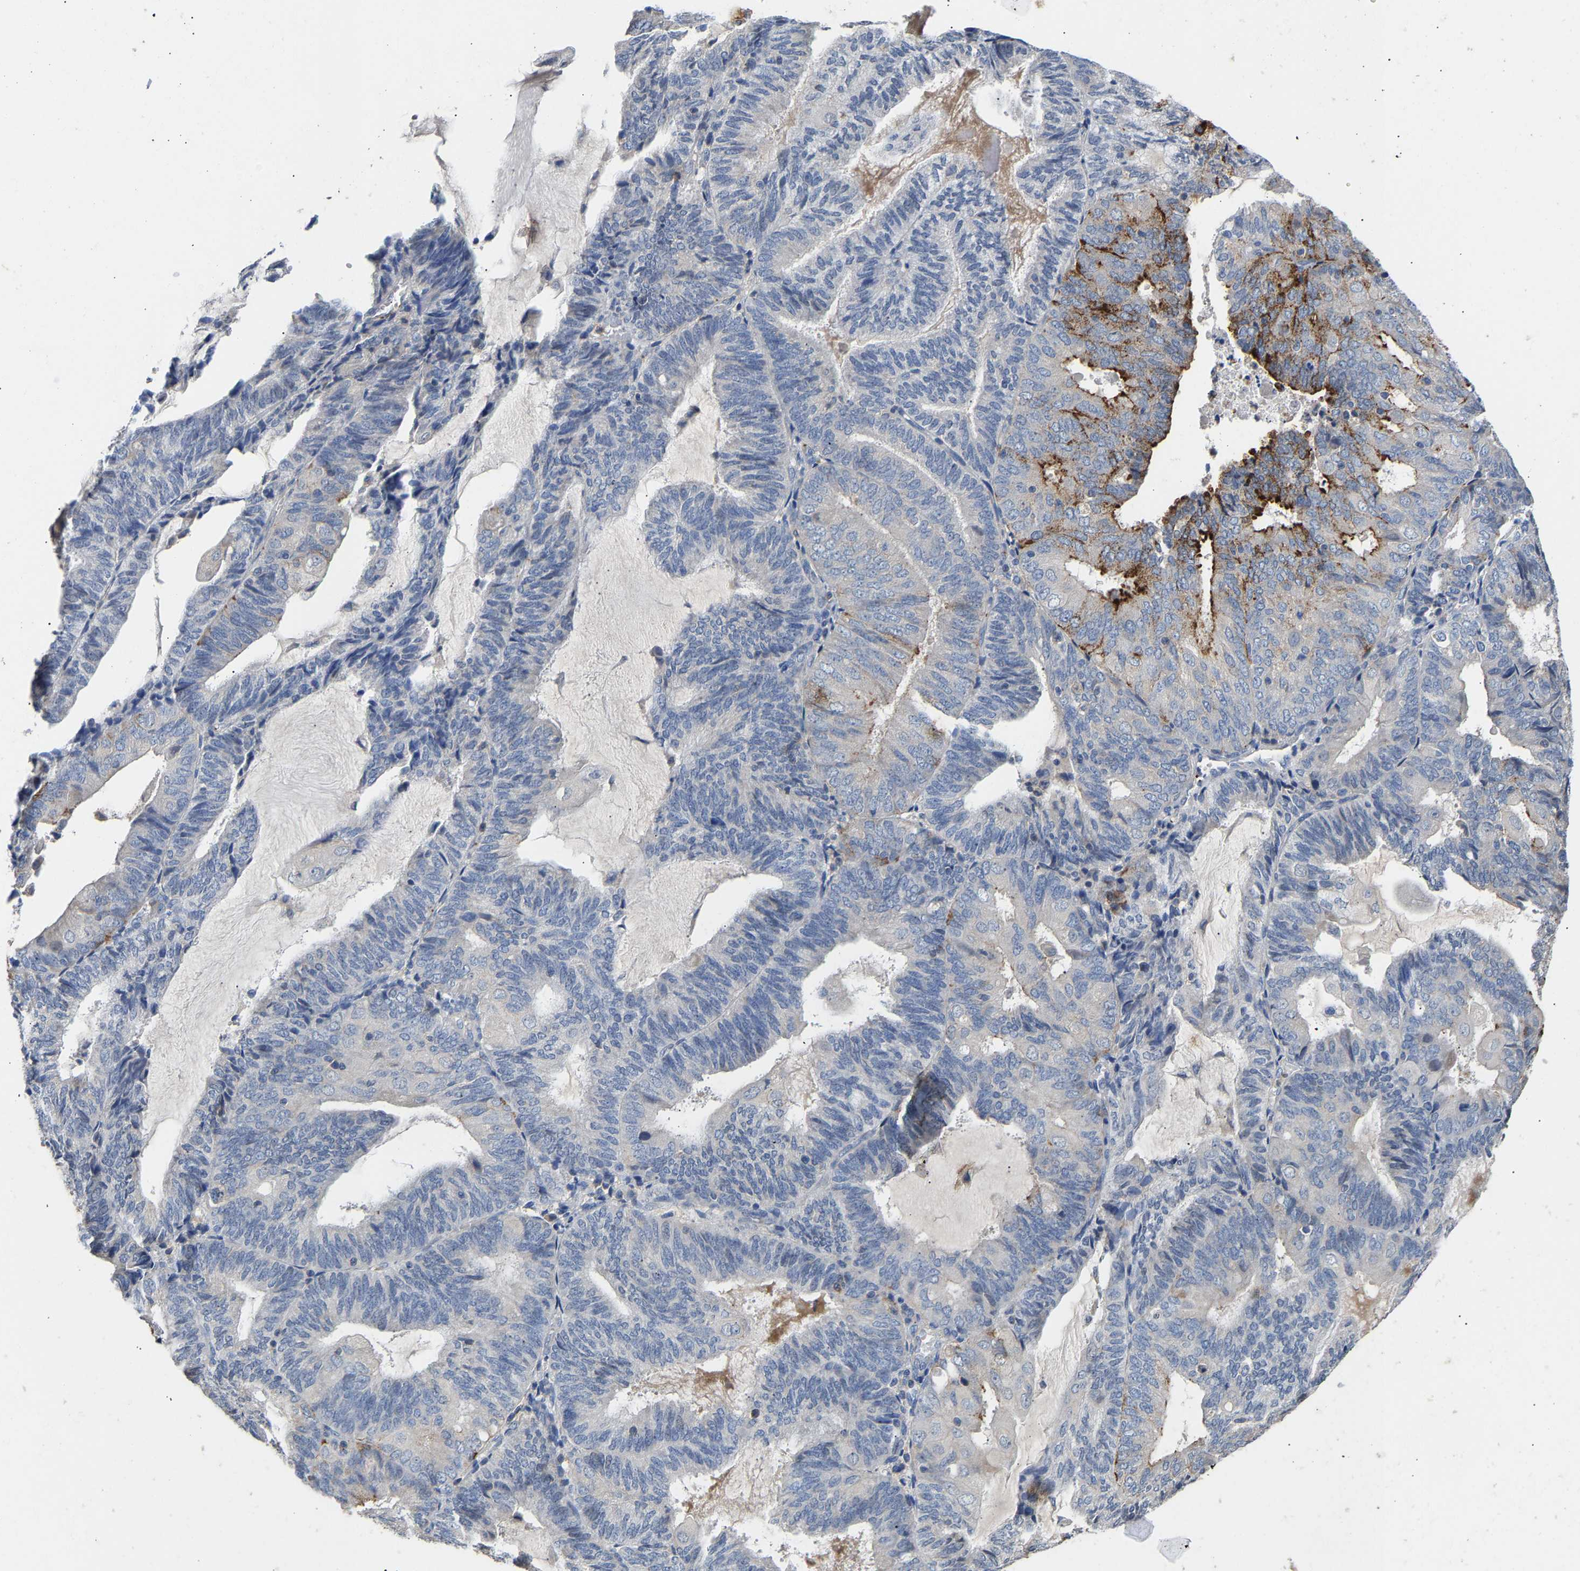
{"staining": {"intensity": "moderate", "quantity": "<25%", "location": "cytoplasmic/membranous"}, "tissue": "endometrial cancer", "cell_type": "Tumor cells", "image_type": "cancer", "snomed": [{"axis": "morphology", "description": "Adenocarcinoma, NOS"}, {"axis": "topography", "description": "Endometrium"}], "caption": "Immunohistochemistry (IHC) micrograph of neoplastic tissue: endometrial cancer stained using IHC displays low levels of moderate protein expression localized specifically in the cytoplasmic/membranous of tumor cells, appearing as a cytoplasmic/membranous brown color.", "gene": "CCDC171", "patient": {"sex": "female", "age": 81}}